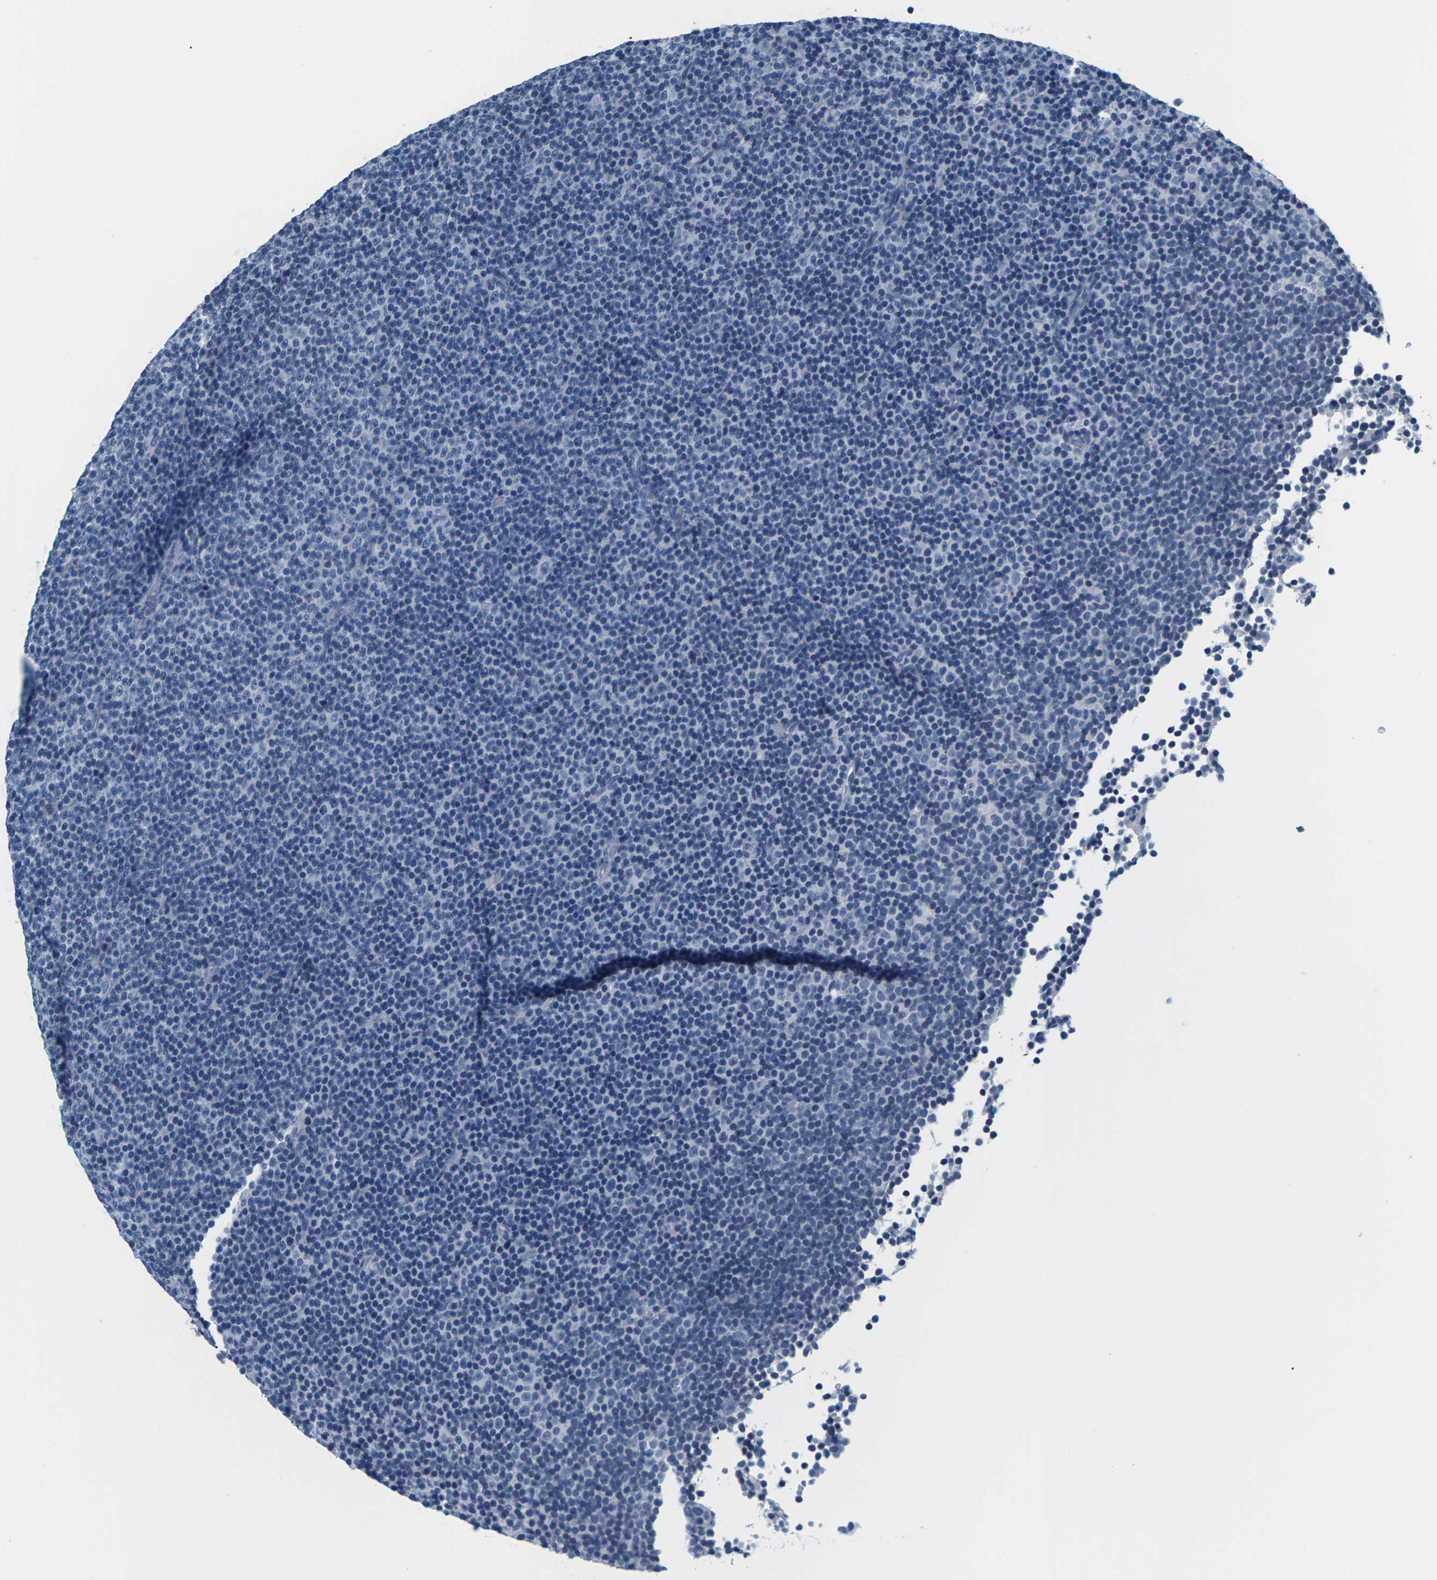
{"staining": {"intensity": "negative", "quantity": "none", "location": "none"}, "tissue": "lymphoma", "cell_type": "Tumor cells", "image_type": "cancer", "snomed": [{"axis": "morphology", "description": "Malignant lymphoma, non-Hodgkin's type, Low grade"}, {"axis": "topography", "description": "Lymph node"}], "caption": "An immunohistochemistry (IHC) micrograph of malignant lymphoma, non-Hodgkin's type (low-grade) is shown. There is no staining in tumor cells of malignant lymphoma, non-Hodgkin's type (low-grade).", "gene": "UMOD", "patient": {"sex": "female", "age": 67}}